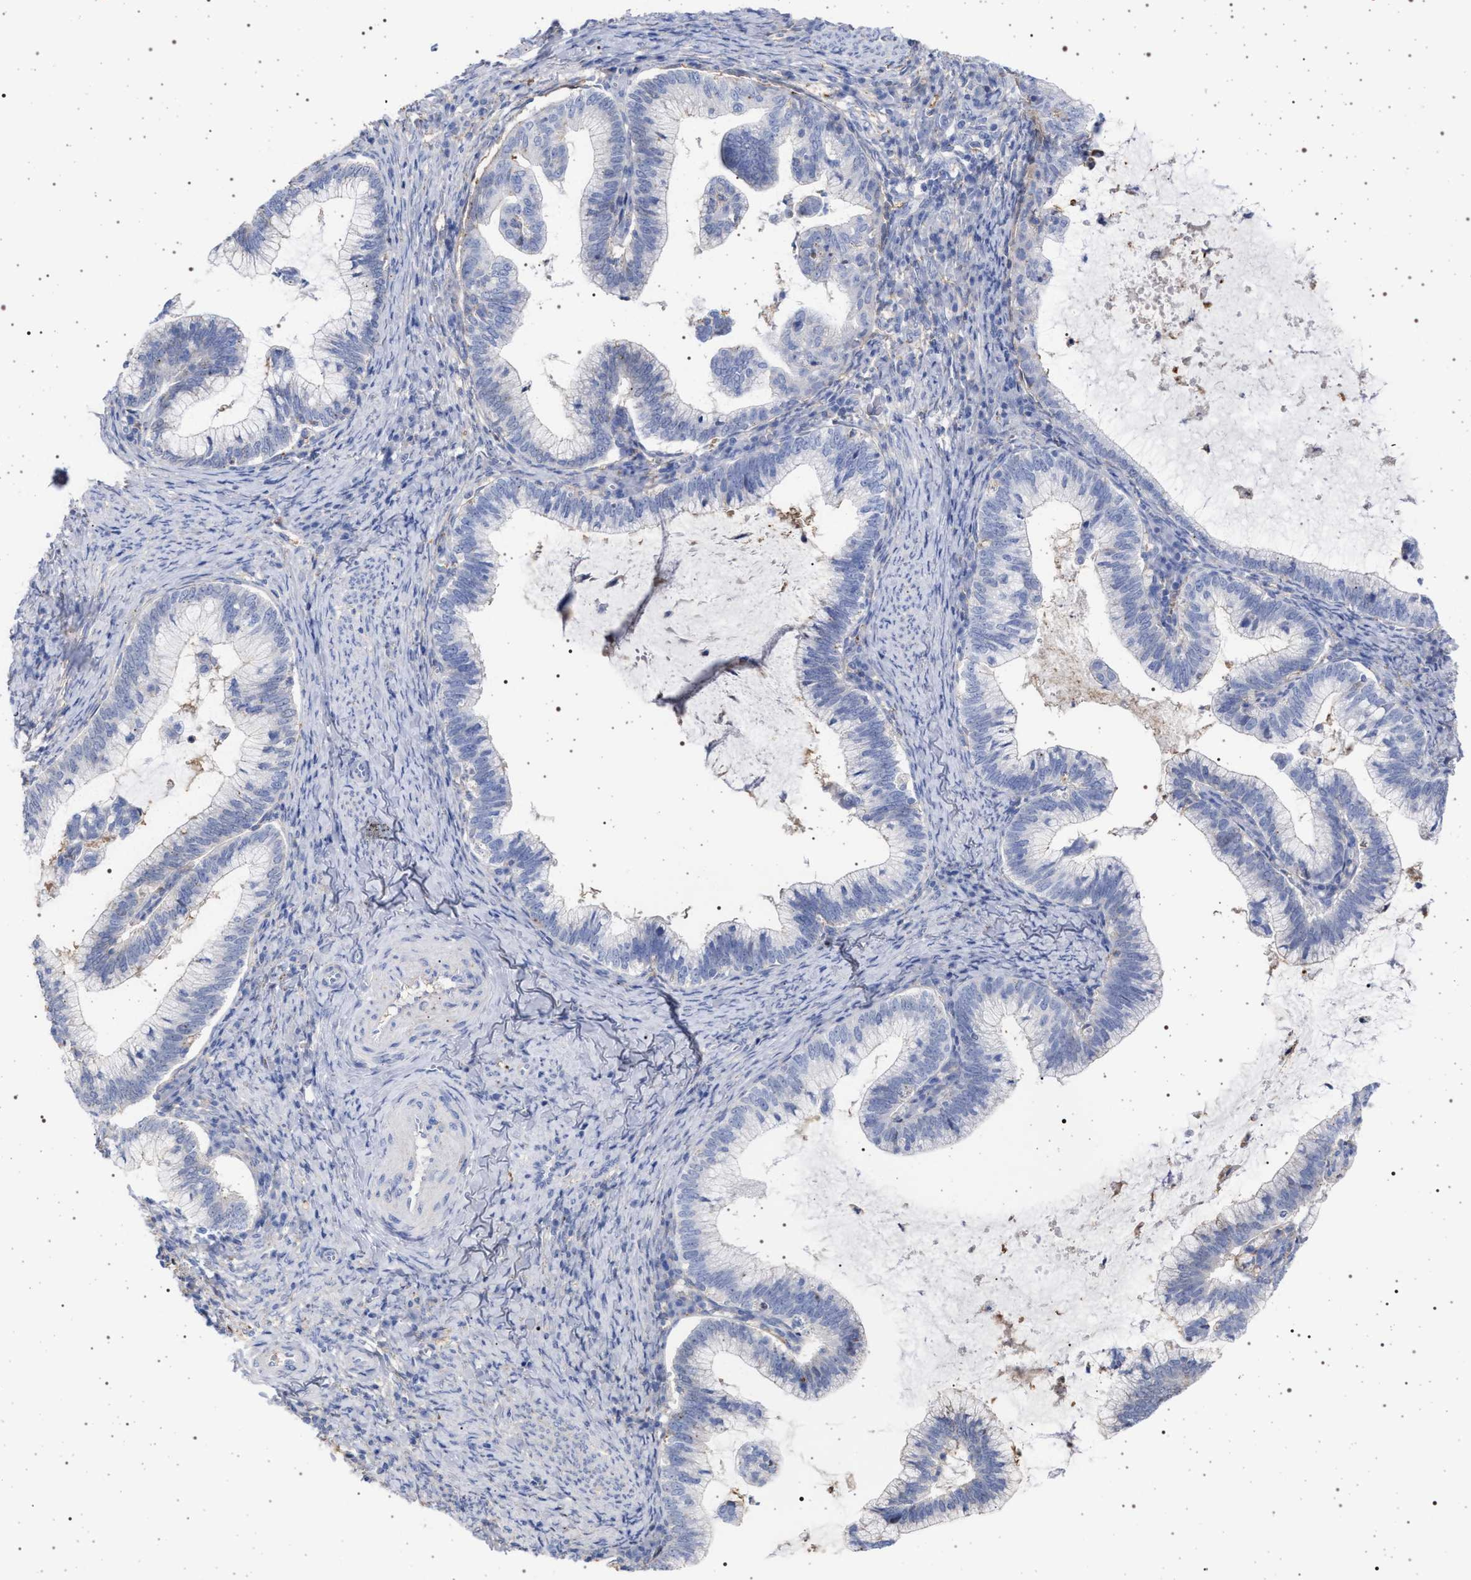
{"staining": {"intensity": "negative", "quantity": "none", "location": "none"}, "tissue": "cervical cancer", "cell_type": "Tumor cells", "image_type": "cancer", "snomed": [{"axis": "morphology", "description": "Adenocarcinoma, NOS"}, {"axis": "topography", "description": "Cervix"}], "caption": "DAB immunohistochemical staining of human adenocarcinoma (cervical) exhibits no significant expression in tumor cells.", "gene": "PLG", "patient": {"sex": "female", "age": 36}}